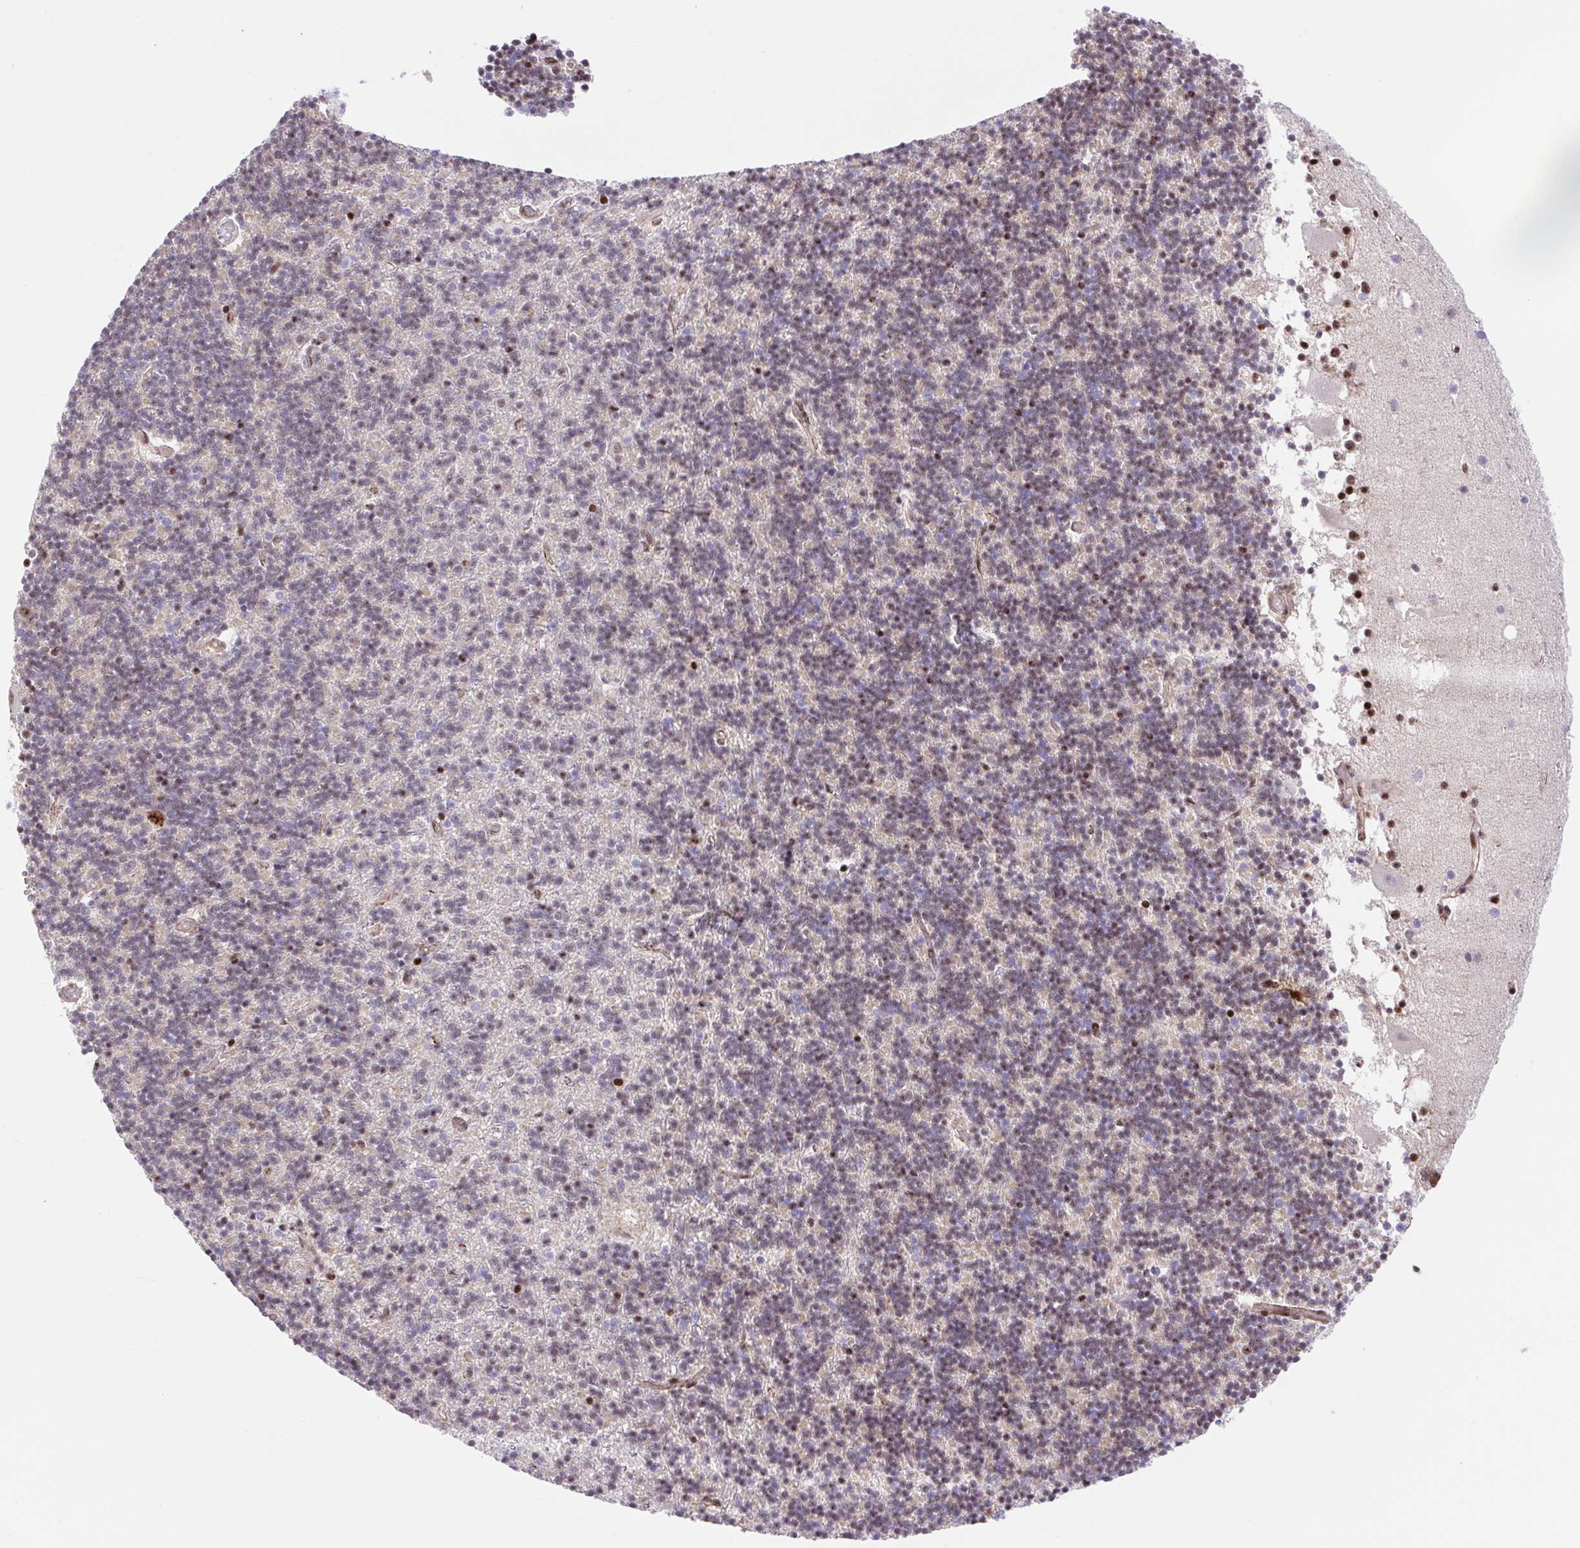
{"staining": {"intensity": "weak", "quantity": "25%-75%", "location": "nuclear"}, "tissue": "cerebellum", "cell_type": "Cells in granular layer", "image_type": "normal", "snomed": [{"axis": "morphology", "description": "Normal tissue, NOS"}, {"axis": "topography", "description": "Cerebellum"}], "caption": "The image shows immunohistochemical staining of benign cerebellum. There is weak nuclear staining is seen in about 25%-75% of cells in granular layer. (DAB (3,3'-diaminobenzidine) IHC with brightfield microscopy, high magnification).", "gene": "ERG", "patient": {"sex": "male", "age": 70}}